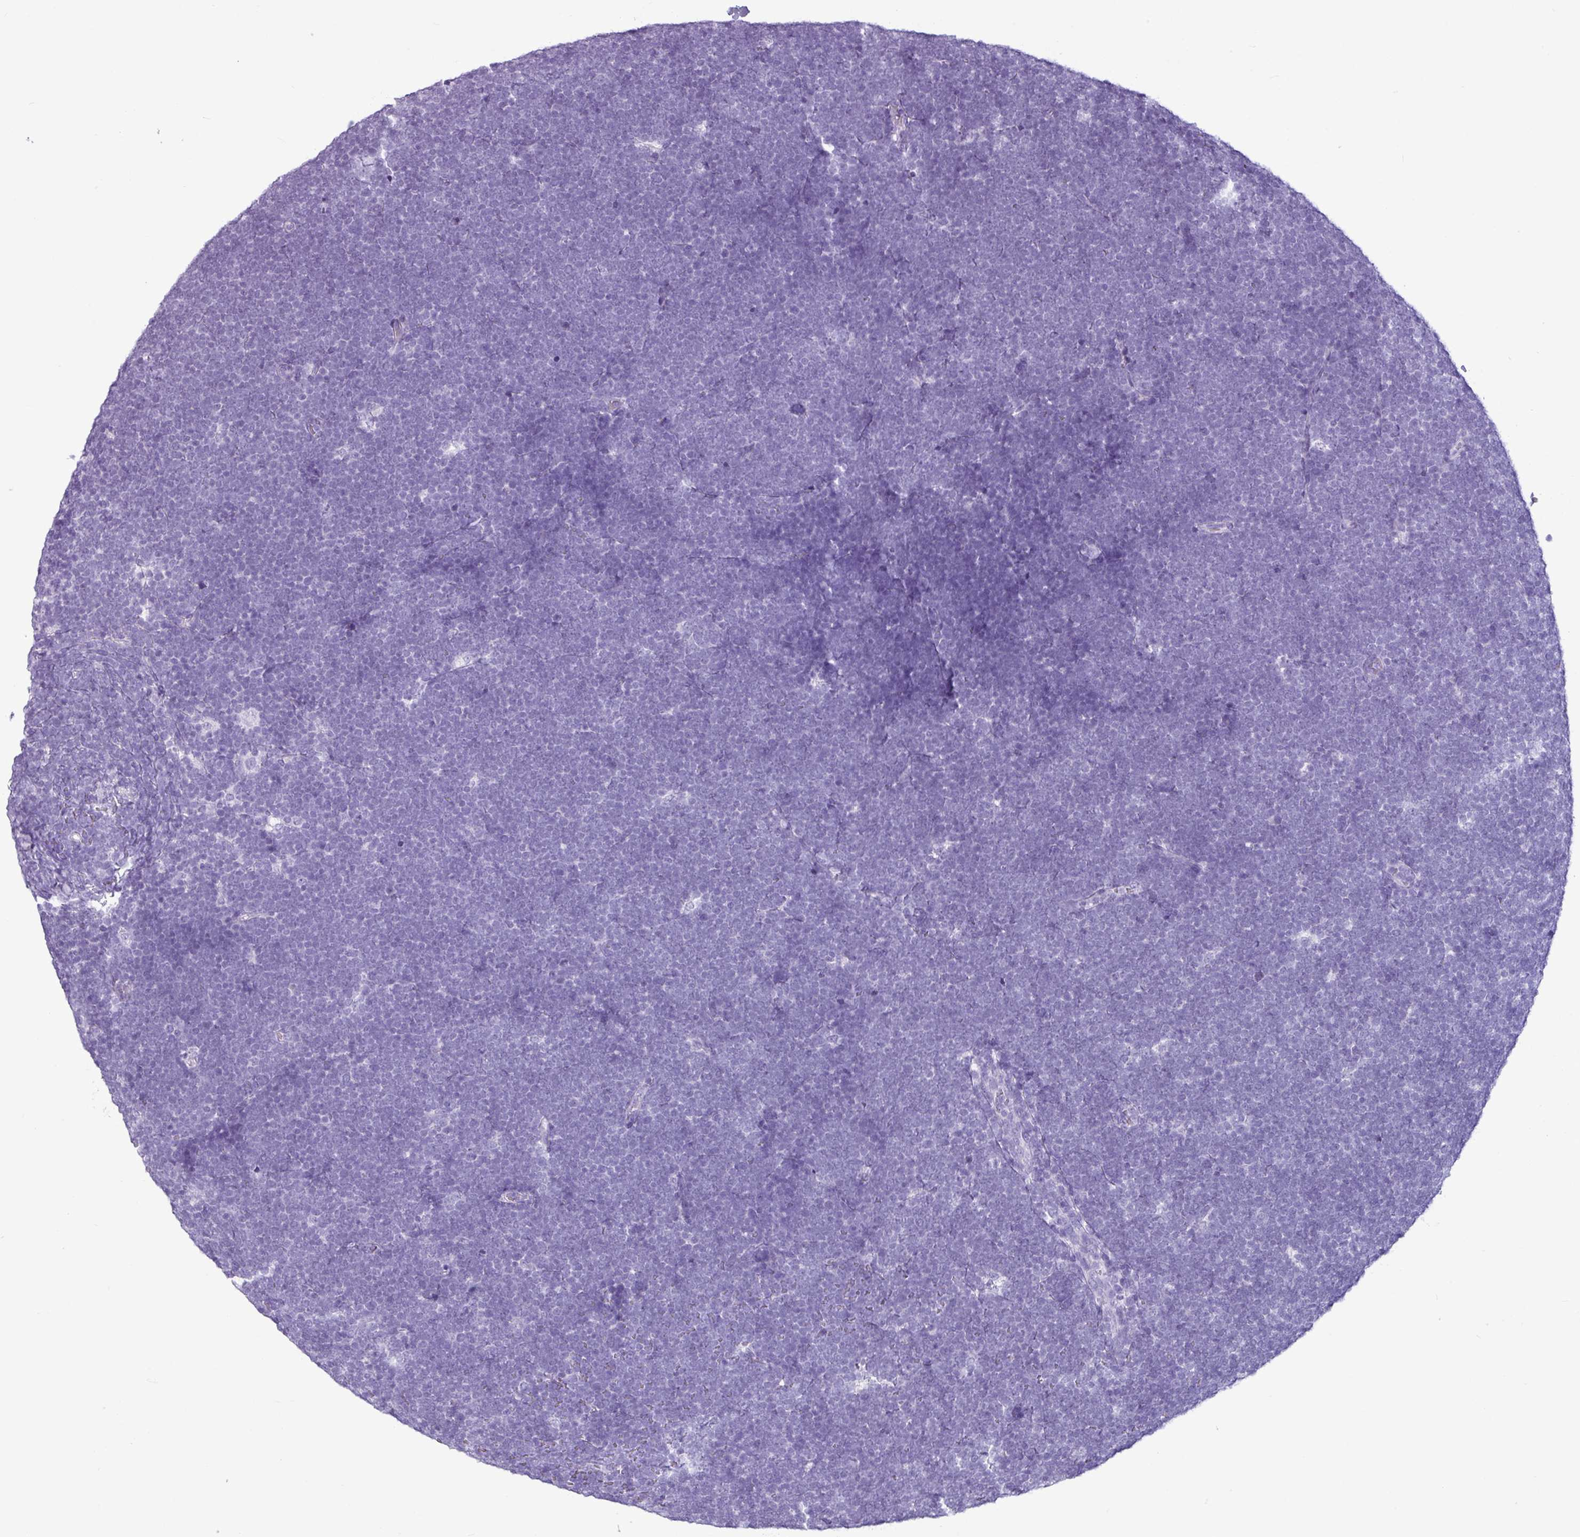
{"staining": {"intensity": "negative", "quantity": "none", "location": "none"}, "tissue": "lymphoma", "cell_type": "Tumor cells", "image_type": "cancer", "snomed": [{"axis": "morphology", "description": "Malignant lymphoma, non-Hodgkin's type, High grade"}, {"axis": "topography", "description": "Lymph node"}], "caption": "IHC image of human malignant lymphoma, non-Hodgkin's type (high-grade) stained for a protein (brown), which exhibits no positivity in tumor cells. (Brightfield microscopy of DAB (3,3'-diaminobenzidine) IHC at high magnification).", "gene": "AMY1B", "patient": {"sex": "male", "age": 13}}